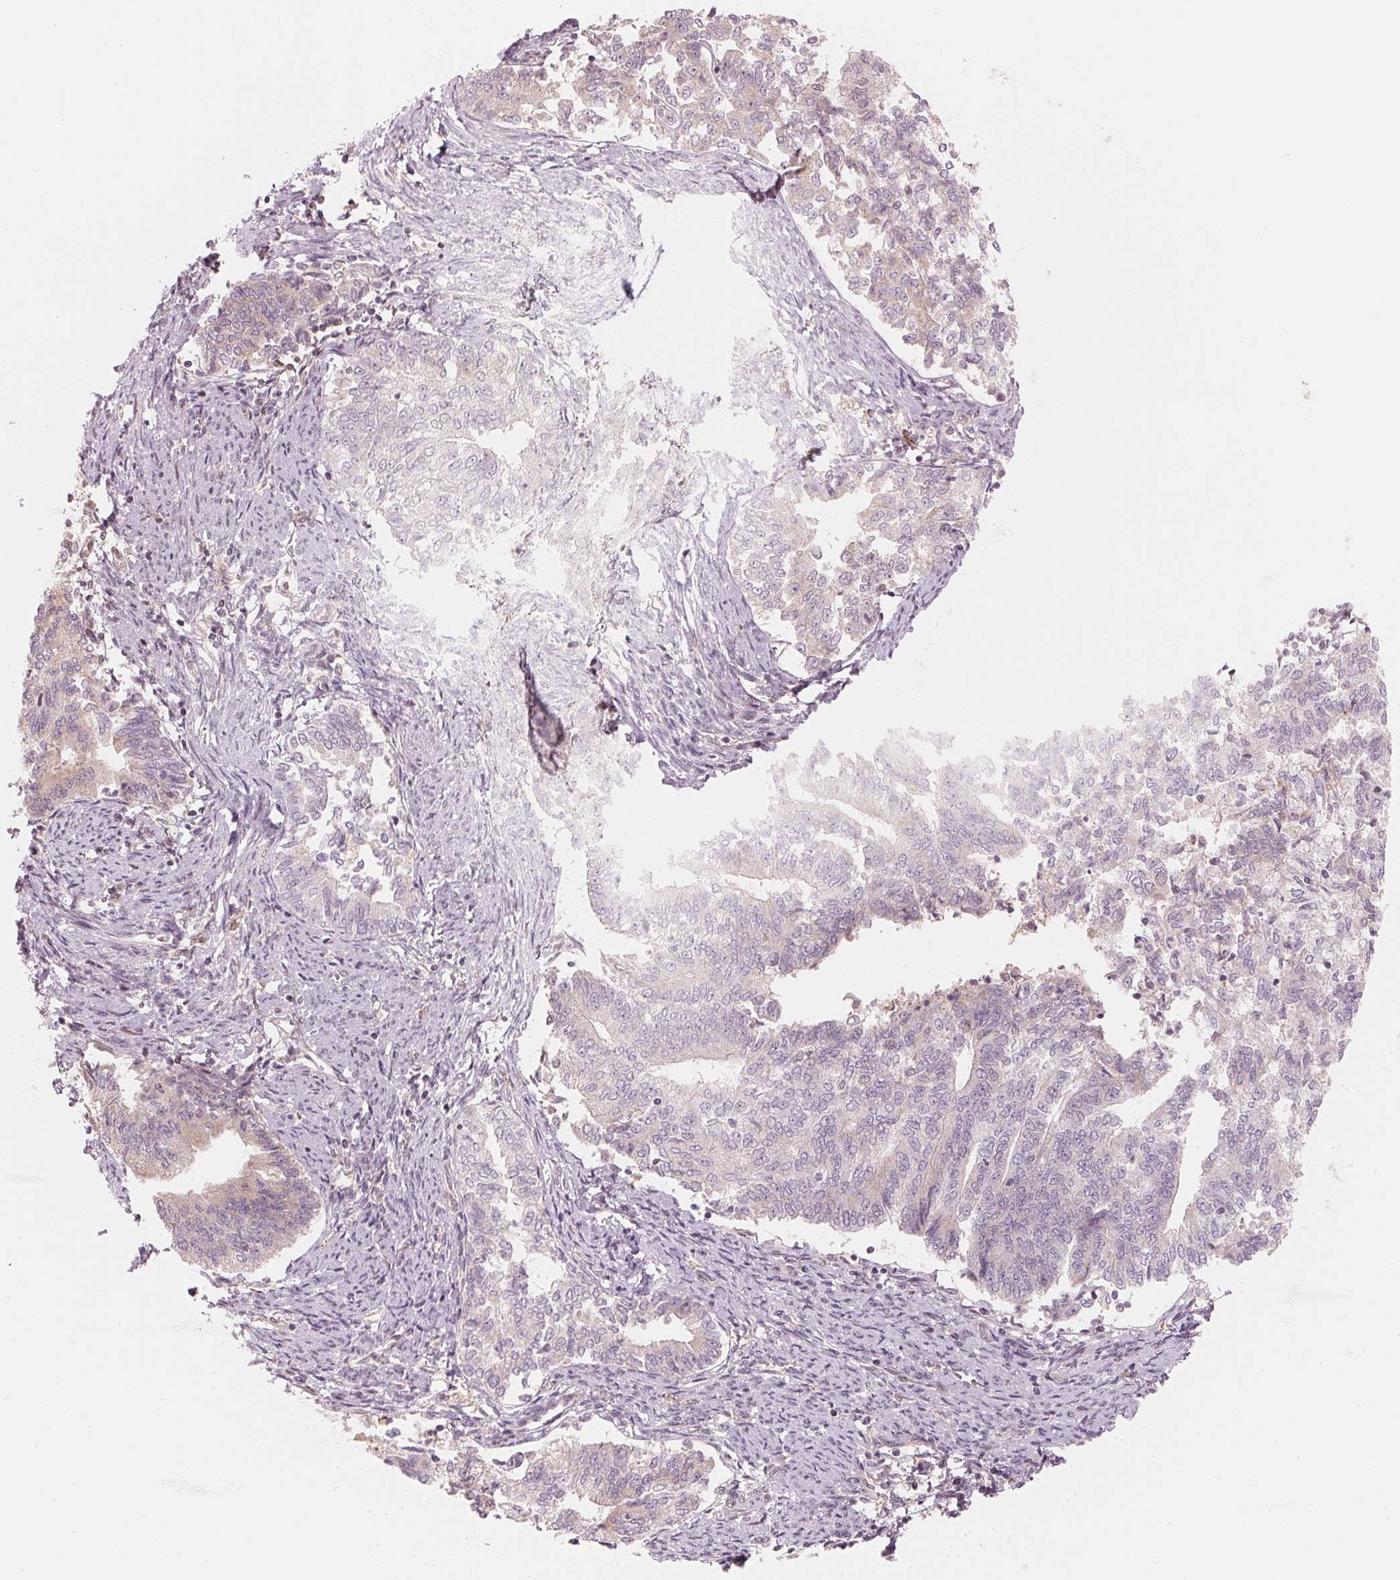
{"staining": {"intensity": "negative", "quantity": "none", "location": "none"}, "tissue": "endometrial cancer", "cell_type": "Tumor cells", "image_type": "cancer", "snomed": [{"axis": "morphology", "description": "Adenocarcinoma, NOS"}, {"axis": "topography", "description": "Endometrium"}], "caption": "This is an IHC image of endometrial cancer. There is no positivity in tumor cells.", "gene": "PRKN", "patient": {"sex": "female", "age": 65}}